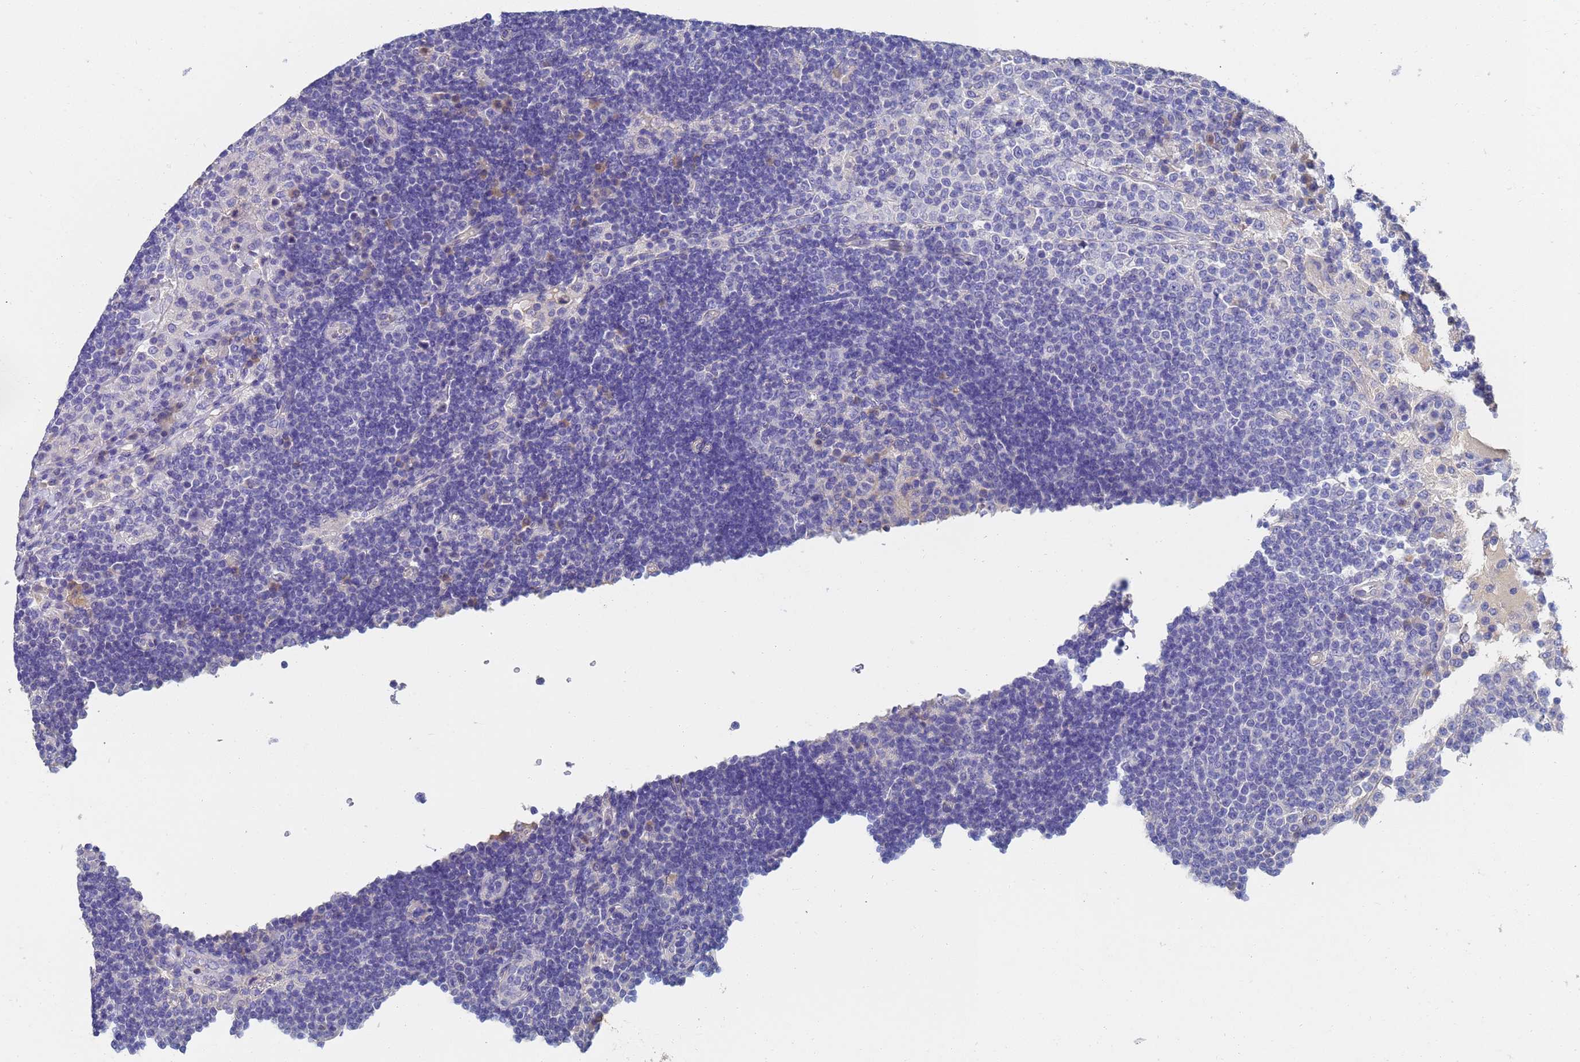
{"staining": {"intensity": "negative", "quantity": "none", "location": "none"}, "tissue": "lymph node", "cell_type": "Germinal center cells", "image_type": "normal", "snomed": [{"axis": "morphology", "description": "Normal tissue, NOS"}, {"axis": "topography", "description": "Lymph node"}], "caption": "Germinal center cells show no significant positivity in normal lymph node. (DAB (3,3'-diaminobenzidine) immunohistochemistry with hematoxylin counter stain).", "gene": "LBX2", "patient": {"sex": "female", "age": 53}}